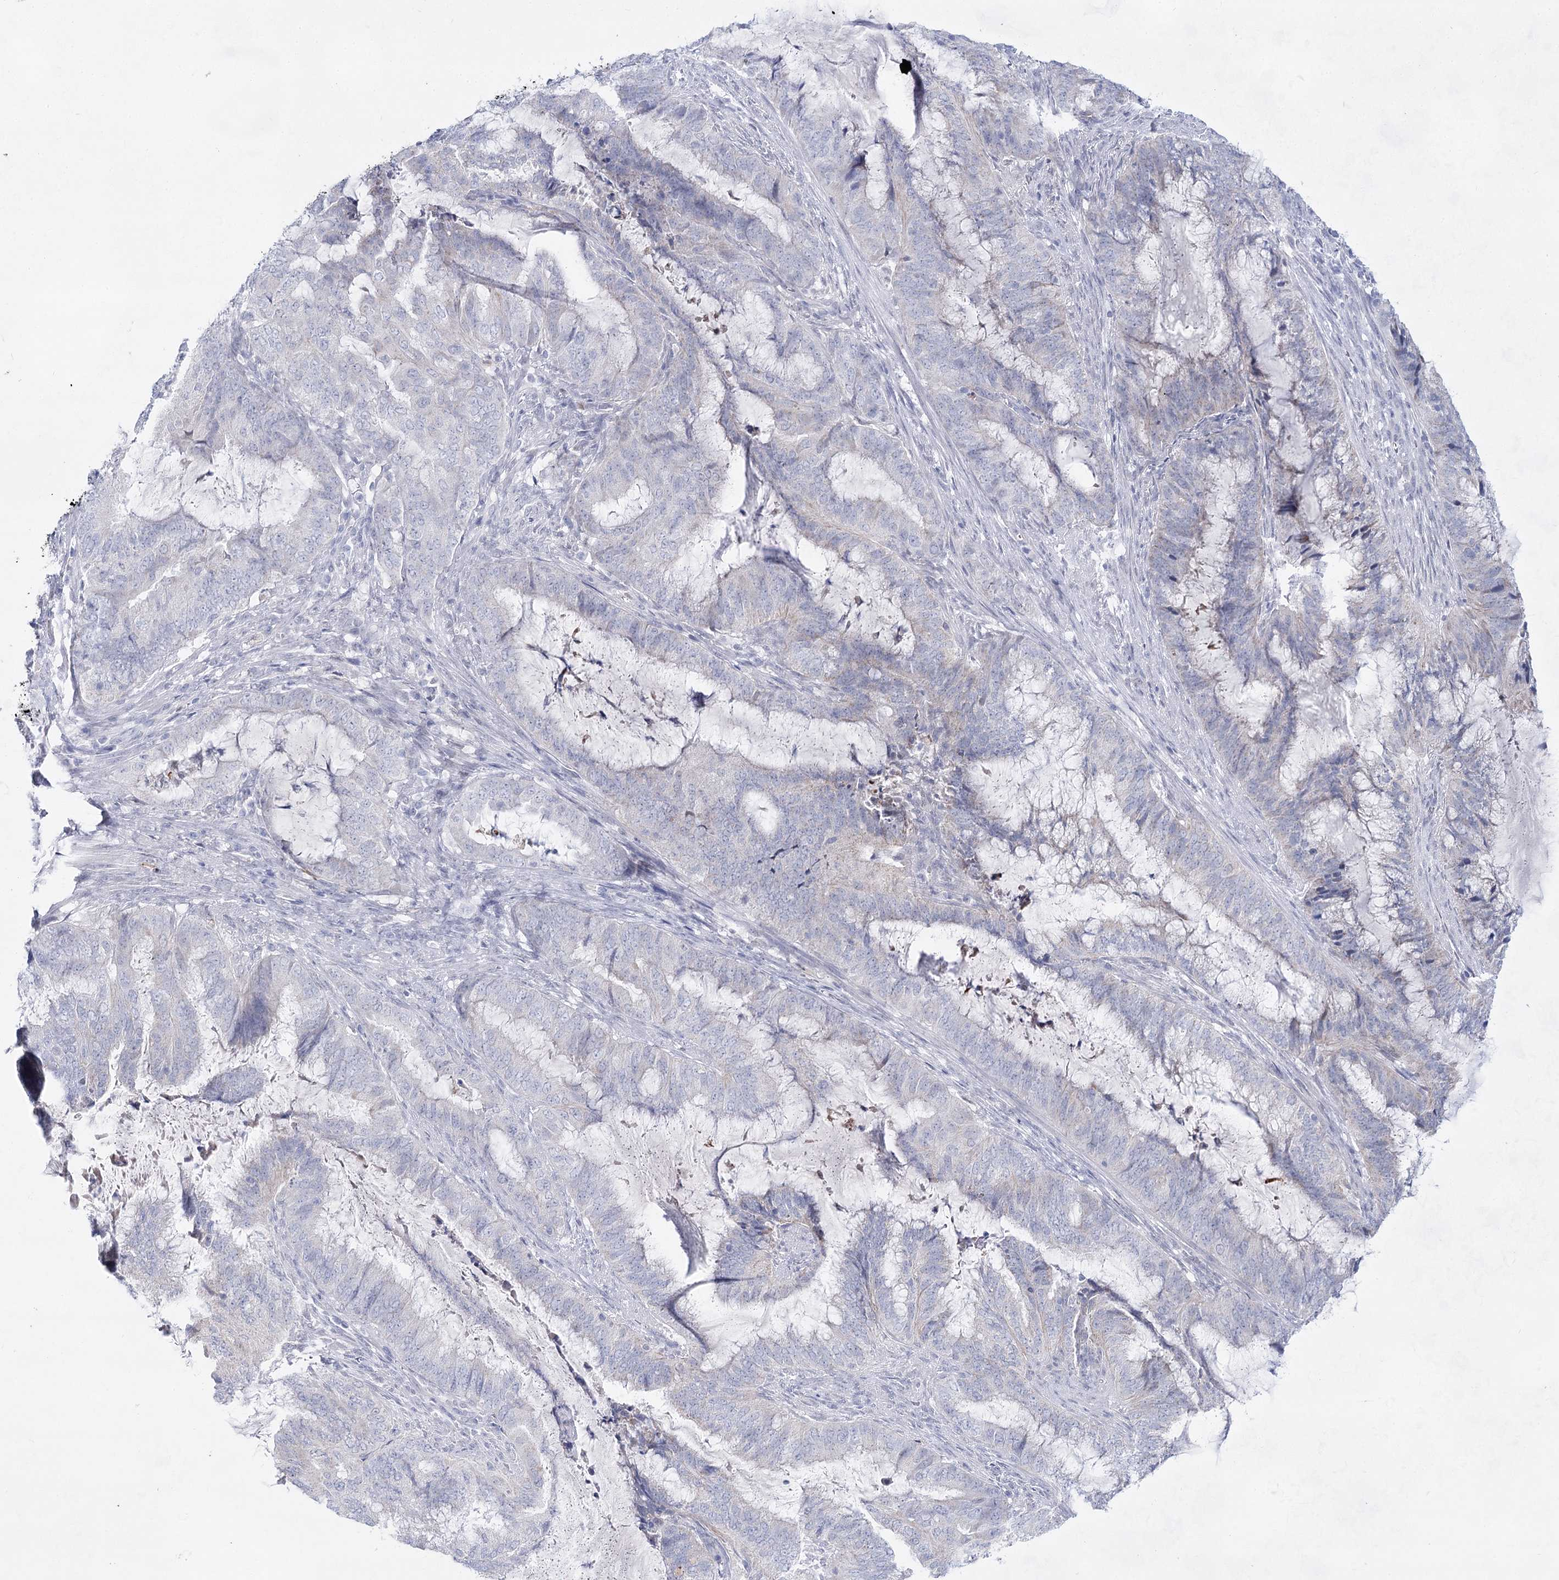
{"staining": {"intensity": "negative", "quantity": "none", "location": "none"}, "tissue": "endometrial cancer", "cell_type": "Tumor cells", "image_type": "cancer", "snomed": [{"axis": "morphology", "description": "Adenocarcinoma, NOS"}, {"axis": "topography", "description": "Endometrium"}], "caption": "DAB immunohistochemical staining of human endometrial cancer (adenocarcinoma) displays no significant staining in tumor cells.", "gene": "BPHL", "patient": {"sex": "female", "age": 51}}